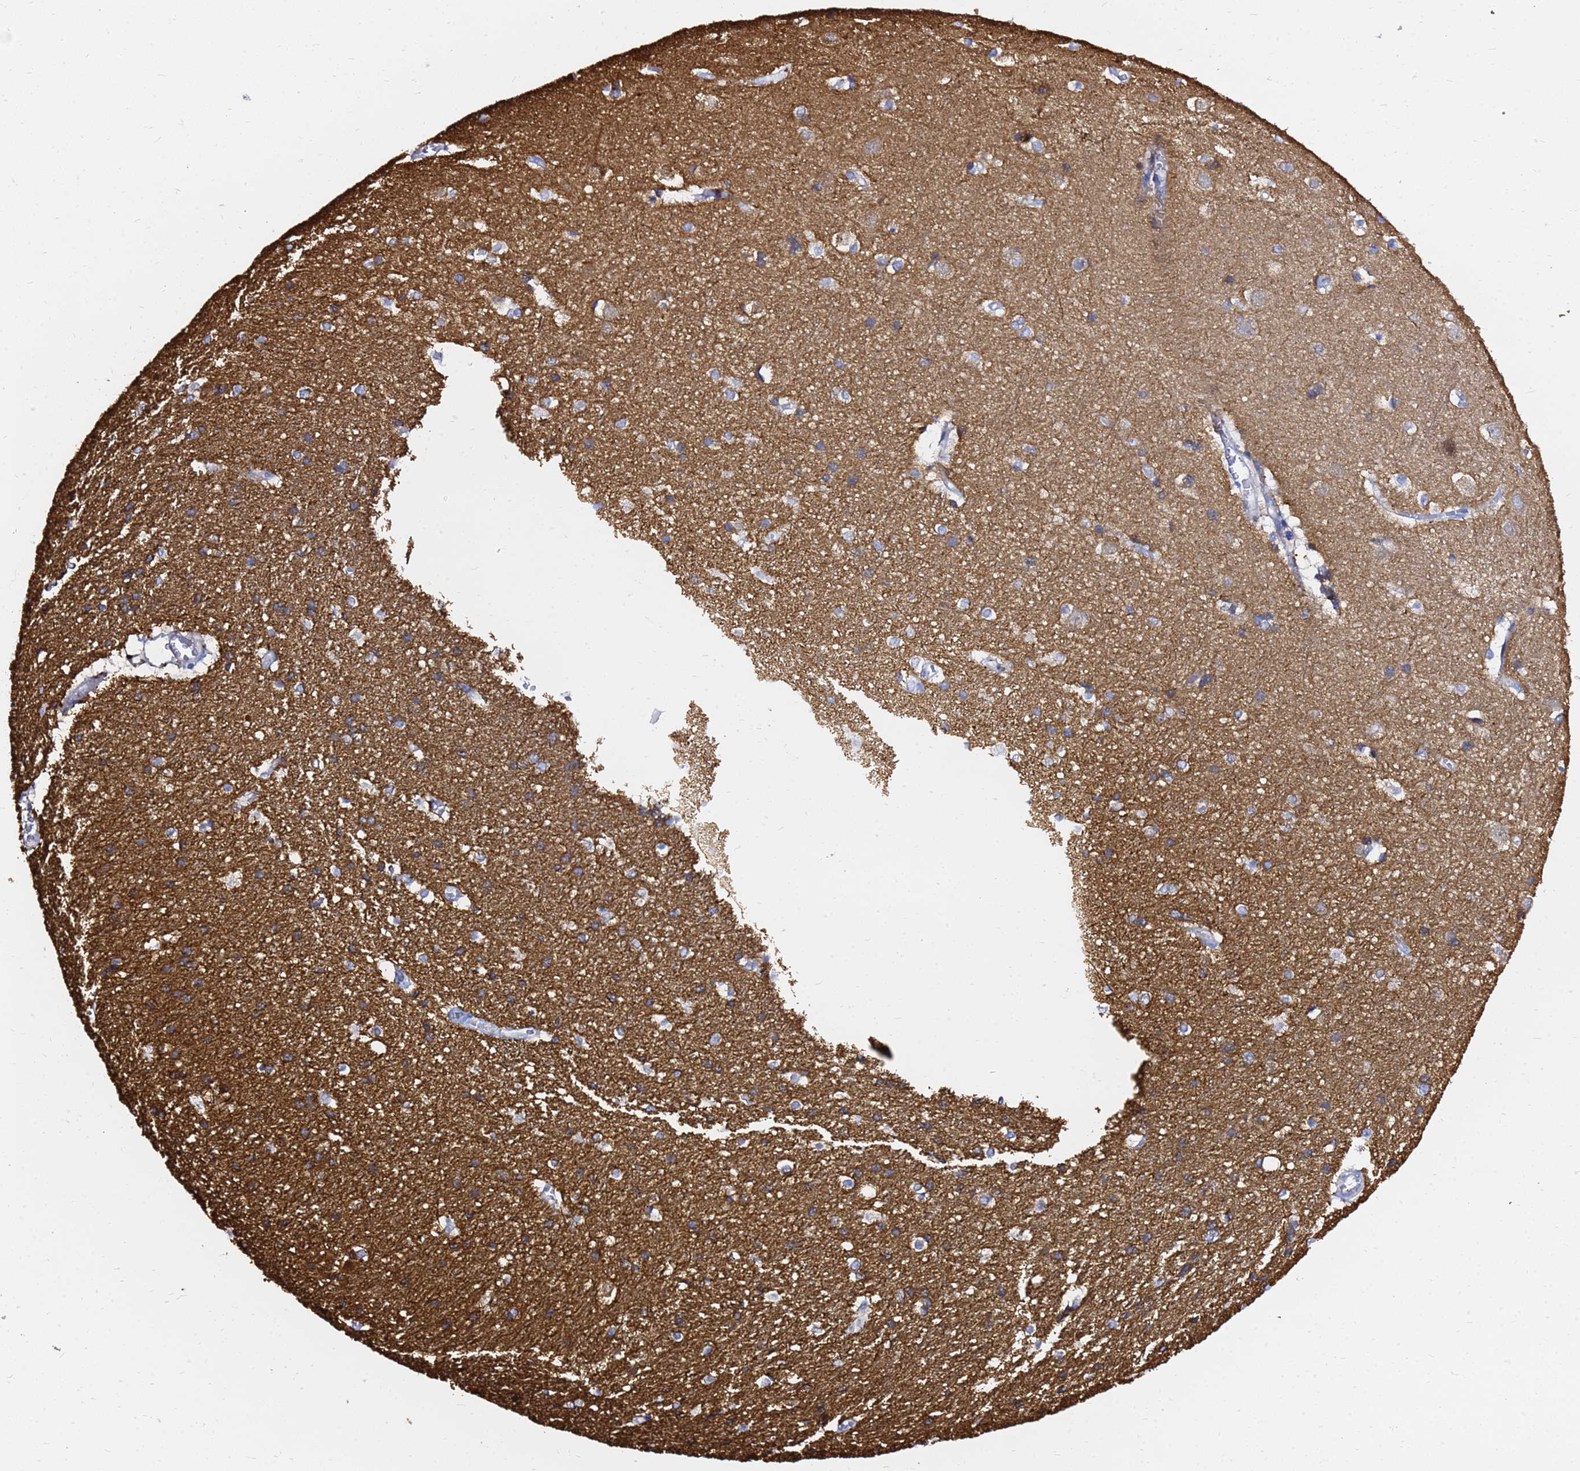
{"staining": {"intensity": "negative", "quantity": "none", "location": "none"}, "tissue": "cerebral cortex", "cell_type": "Endothelial cells", "image_type": "normal", "snomed": [{"axis": "morphology", "description": "Normal tissue, NOS"}, {"axis": "topography", "description": "Cerebral cortex"}], "caption": "IHC image of unremarkable cerebral cortex: human cerebral cortex stained with DAB (3,3'-diaminobenzidine) demonstrates no significant protein staining in endothelial cells.", "gene": "TUBA8", "patient": {"sex": "male", "age": 54}}